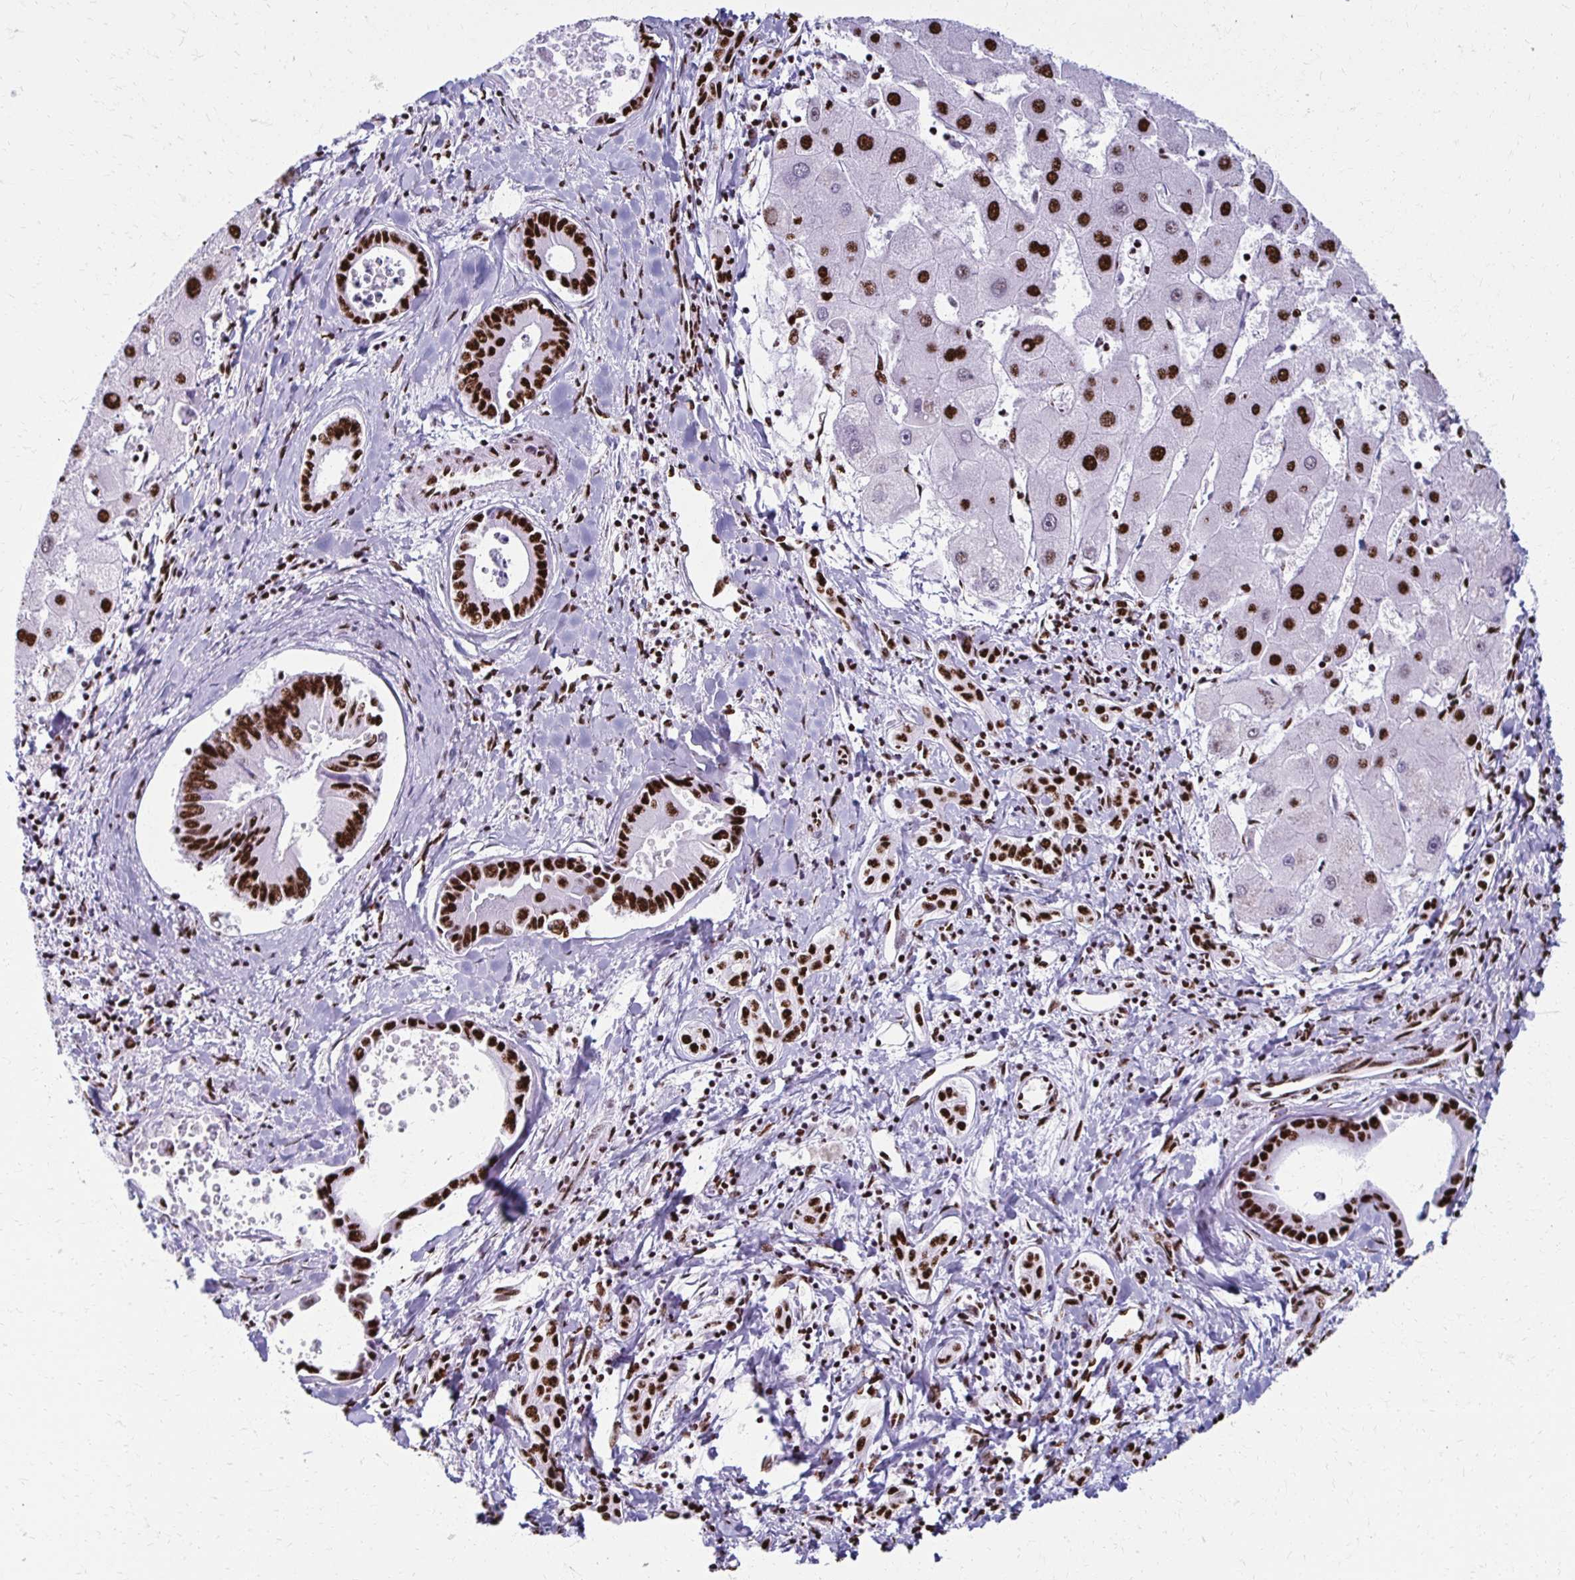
{"staining": {"intensity": "strong", "quantity": ">75%", "location": "nuclear"}, "tissue": "liver cancer", "cell_type": "Tumor cells", "image_type": "cancer", "snomed": [{"axis": "morphology", "description": "Cholangiocarcinoma"}, {"axis": "topography", "description": "Liver"}], "caption": "Immunohistochemical staining of human liver cancer (cholangiocarcinoma) reveals high levels of strong nuclear protein positivity in approximately >75% of tumor cells. The staining is performed using DAB brown chromogen to label protein expression. The nuclei are counter-stained blue using hematoxylin.", "gene": "NONO", "patient": {"sex": "male", "age": 66}}